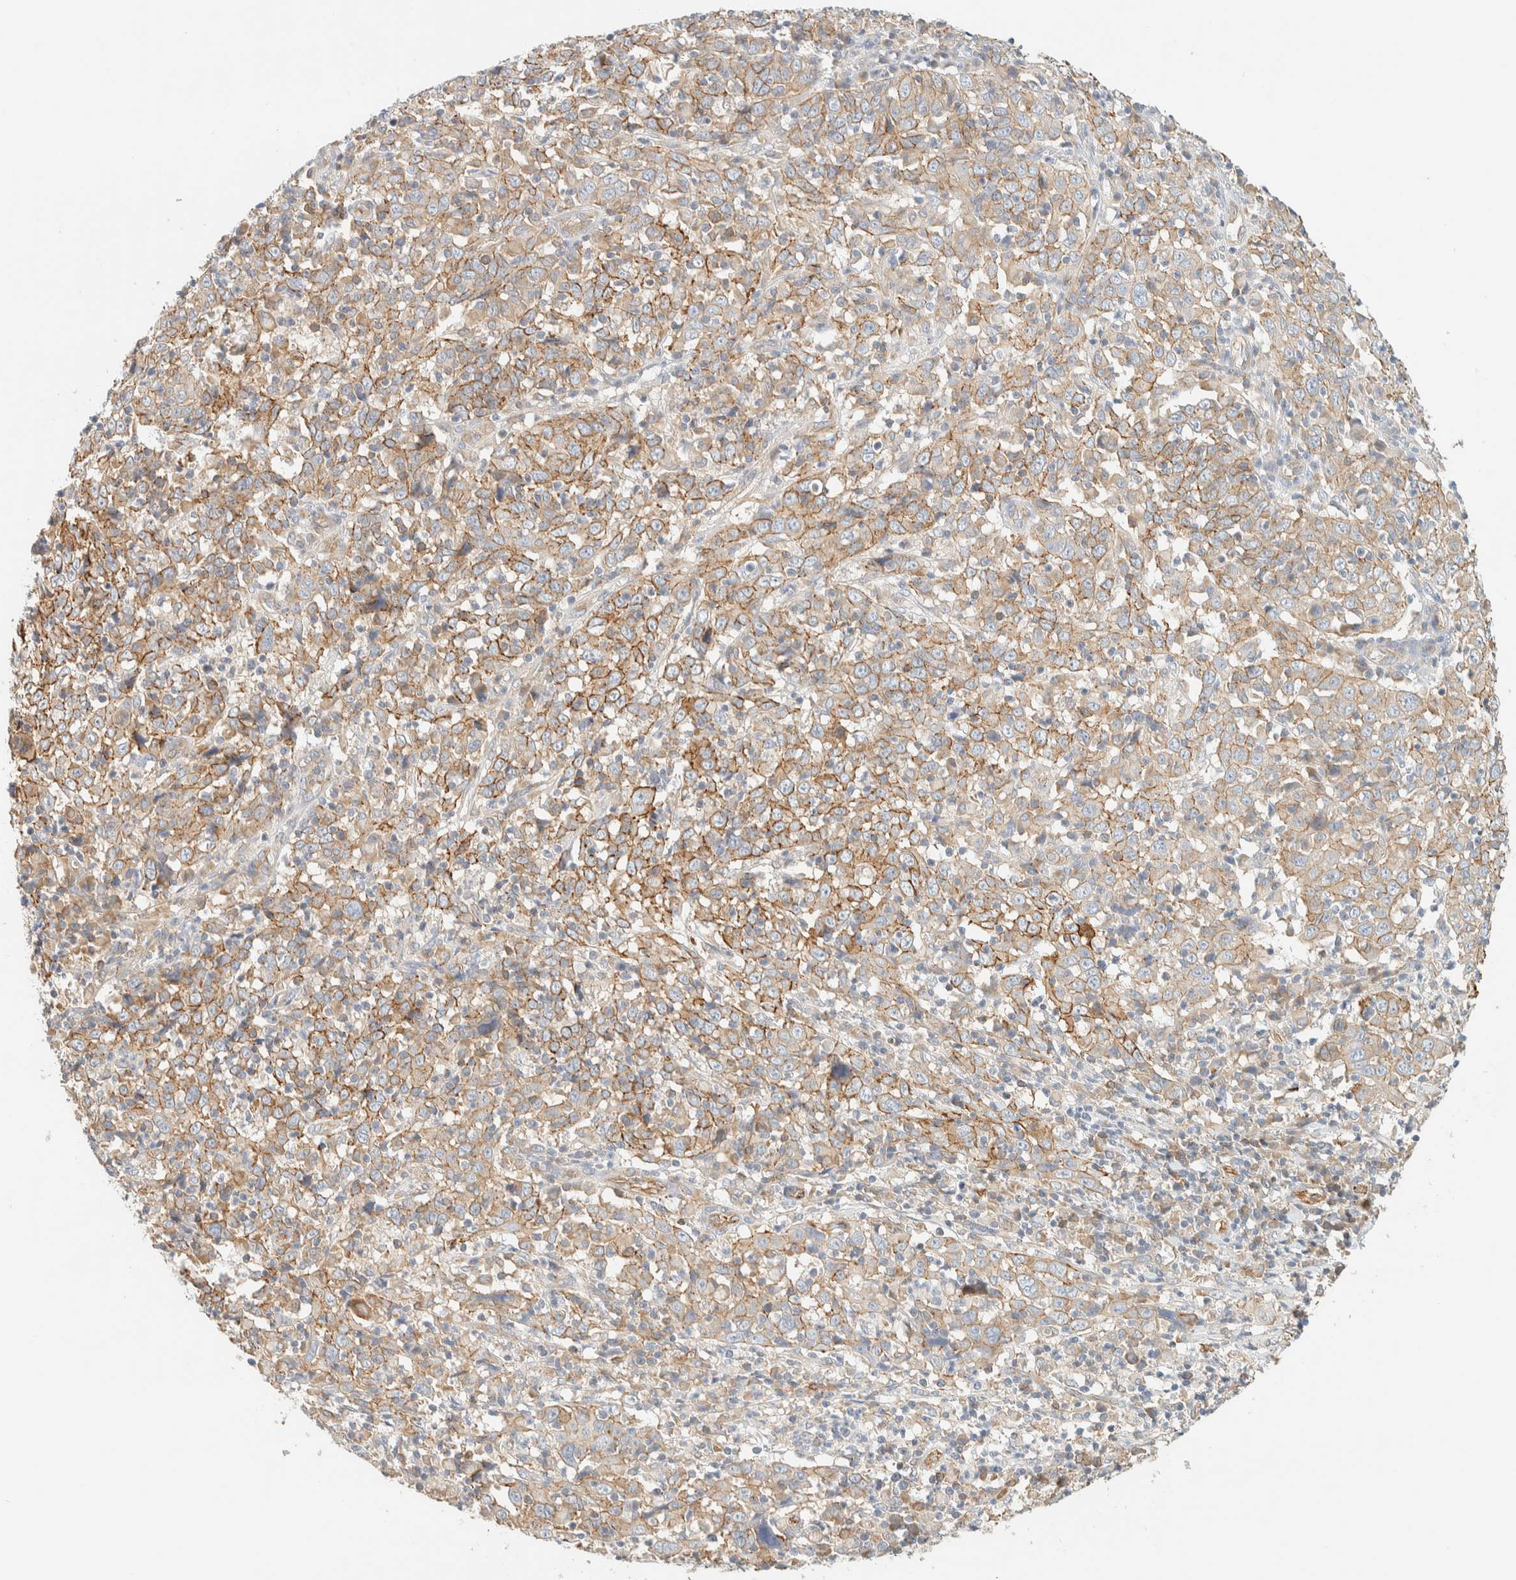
{"staining": {"intensity": "moderate", "quantity": "25%-75%", "location": "cytoplasmic/membranous"}, "tissue": "cervical cancer", "cell_type": "Tumor cells", "image_type": "cancer", "snomed": [{"axis": "morphology", "description": "Squamous cell carcinoma, NOS"}, {"axis": "topography", "description": "Cervix"}], "caption": "Immunohistochemistry of human cervical cancer shows medium levels of moderate cytoplasmic/membranous expression in about 25%-75% of tumor cells.", "gene": "LIMA1", "patient": {"sex": "female", "age": 46}}